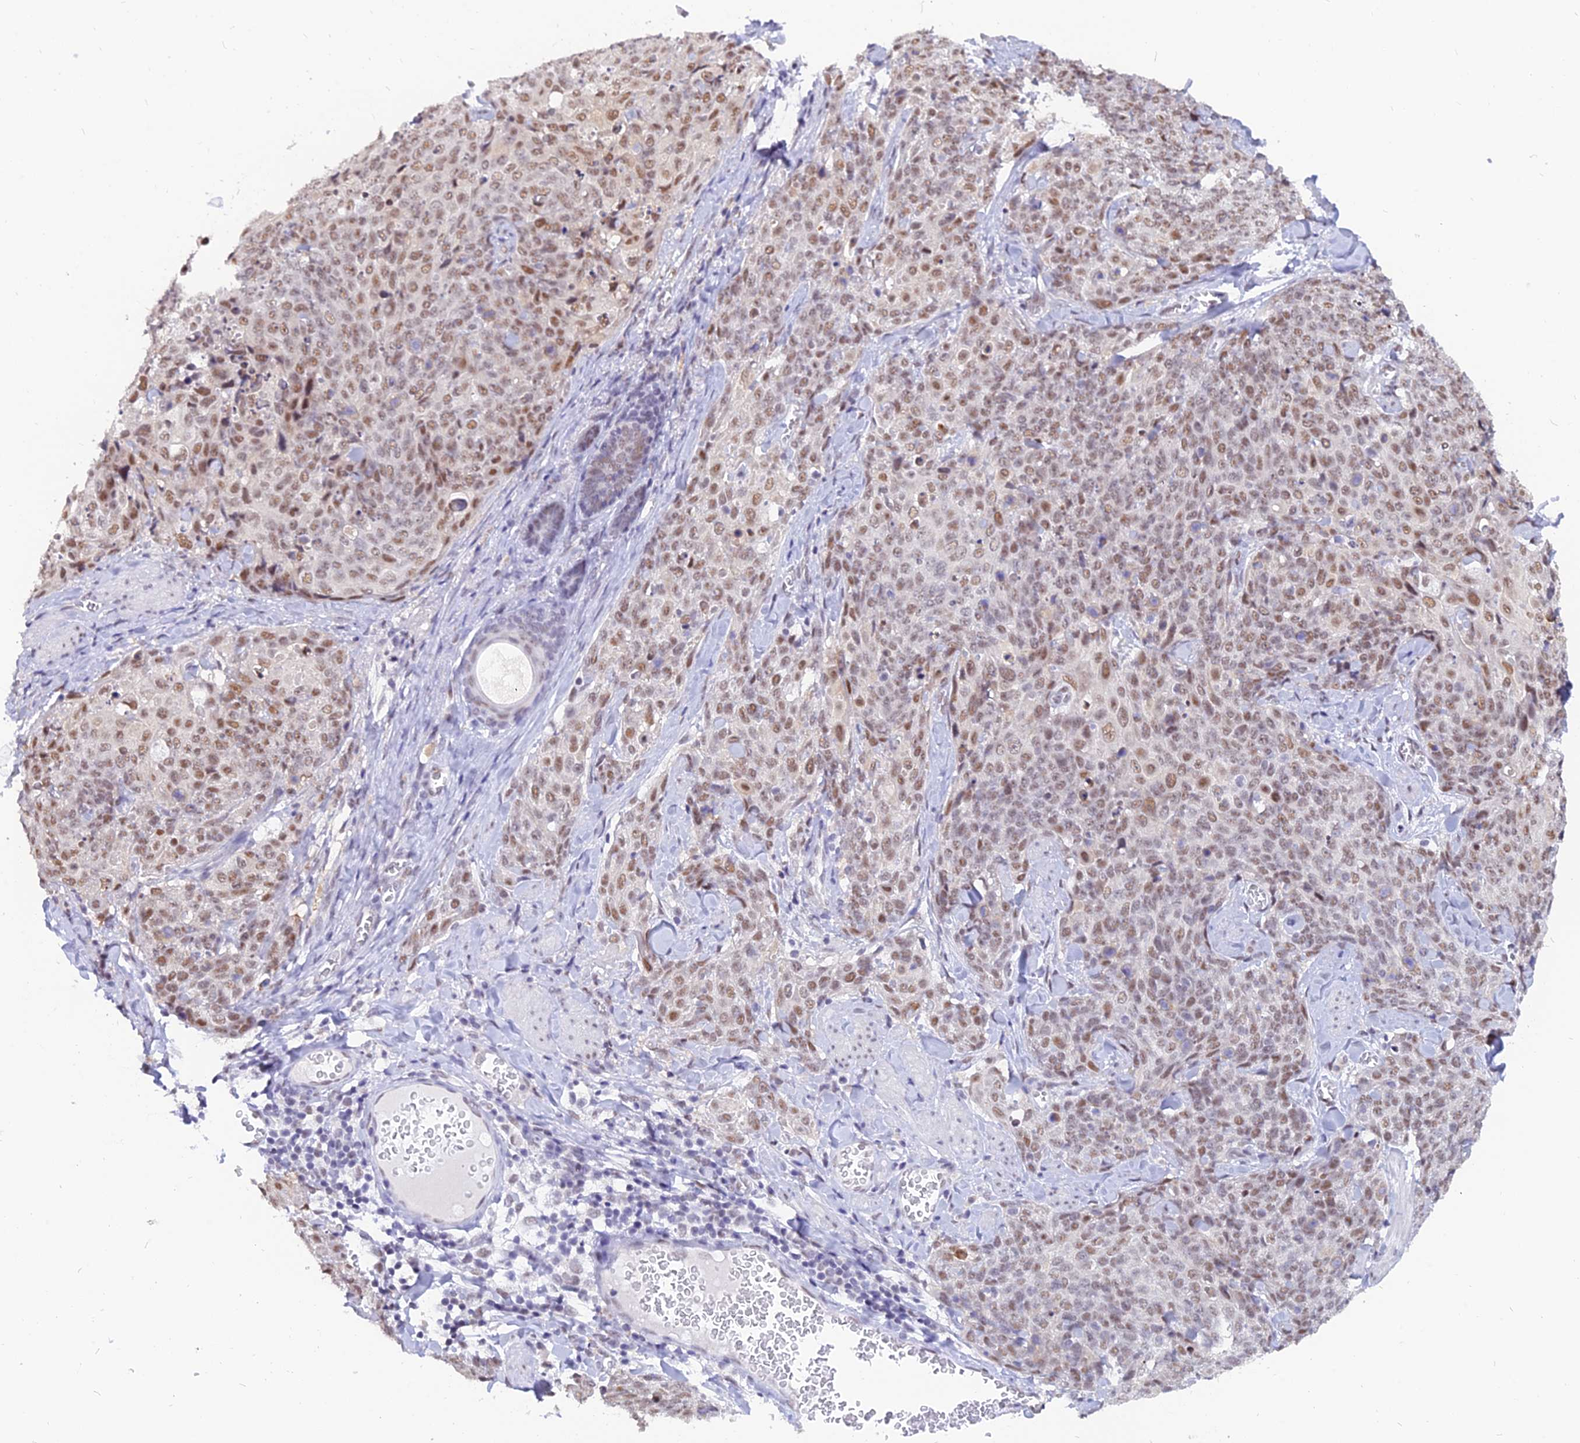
{"staining": {"intensity": "moderate", "quantity": ">75%", "location": "nuclear"}, "tissue": "skin cancer", "cell_type": "Tumor cells", "image_type": "cancer", "snomed": [{"axis": "morphology", "description": "Squamous cell carcinoma, NOS"}, {"axis": "topography", "description": "Skin"}, {"axis": "topography", "description": "Vulva"}], "caption": "Immunohistochemical staining of human skin squamous cell carcinoma displays medium levels of moderate nuclear protein staining in about >75% of tumor cells. The staining was performed using DAB, with brown indicating positive protein expression. Nuclei are stained blue with hematoxylin.", "gene": "DPY30", "patient": {"sex": "female", "age": 85}}